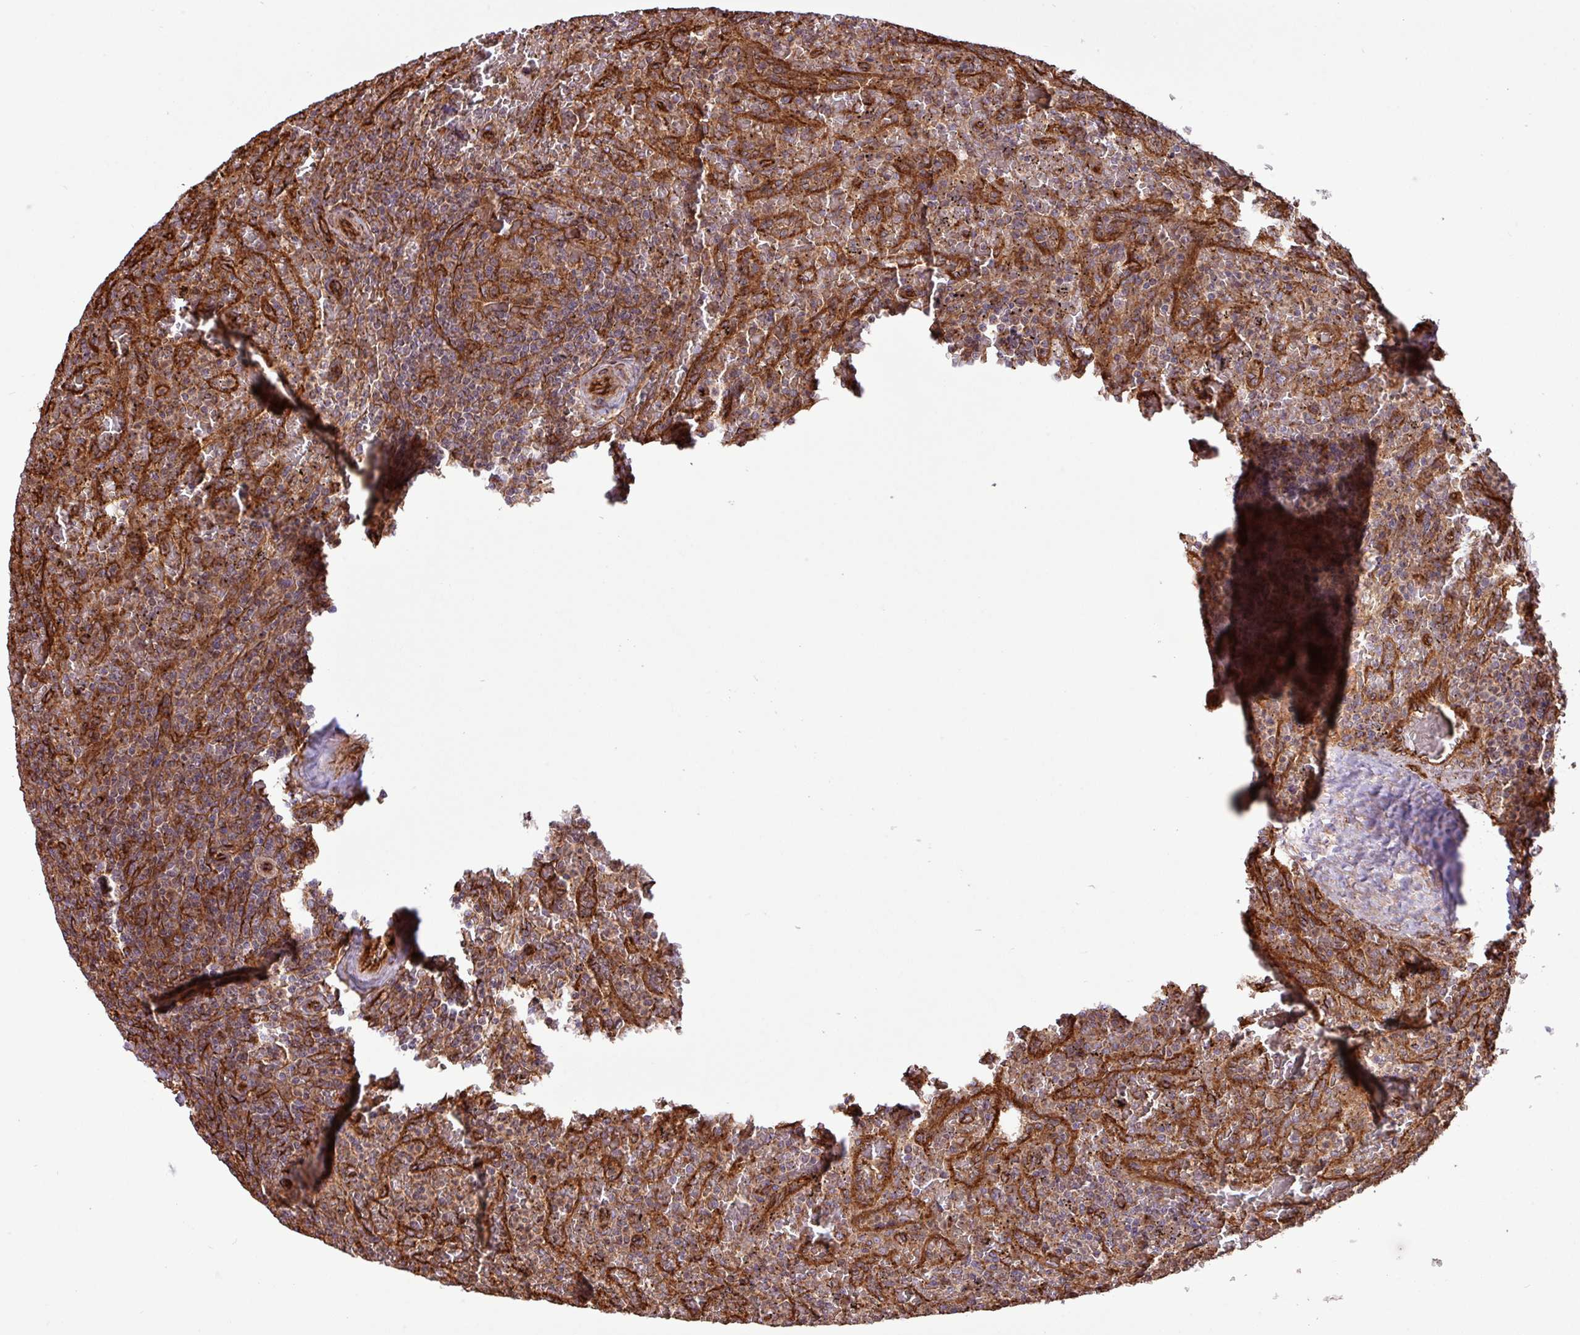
{"staining": {"intensity": "moderate", "quantity": ">75%", "location": "cytoplasmic/membranous"}, "tissue": "lymphoma", "cell_type": "Tumor cells", "image_type": "cancer", "snomed": [{"axis": "morphology", "description": "Malignant lymphoma, non-Hodgkin's type, Low grade"}, {"axis": "topography", "description": "Spleen"}], "caption": "There is medium levels of moderate cytoplasmic/membranous expression in tumor cells of lymphoma, as demonstrated by immunohistochemical staining (brown color).", "gene": "ZNF300", "patient": {"sex": "female", "age": 64}}